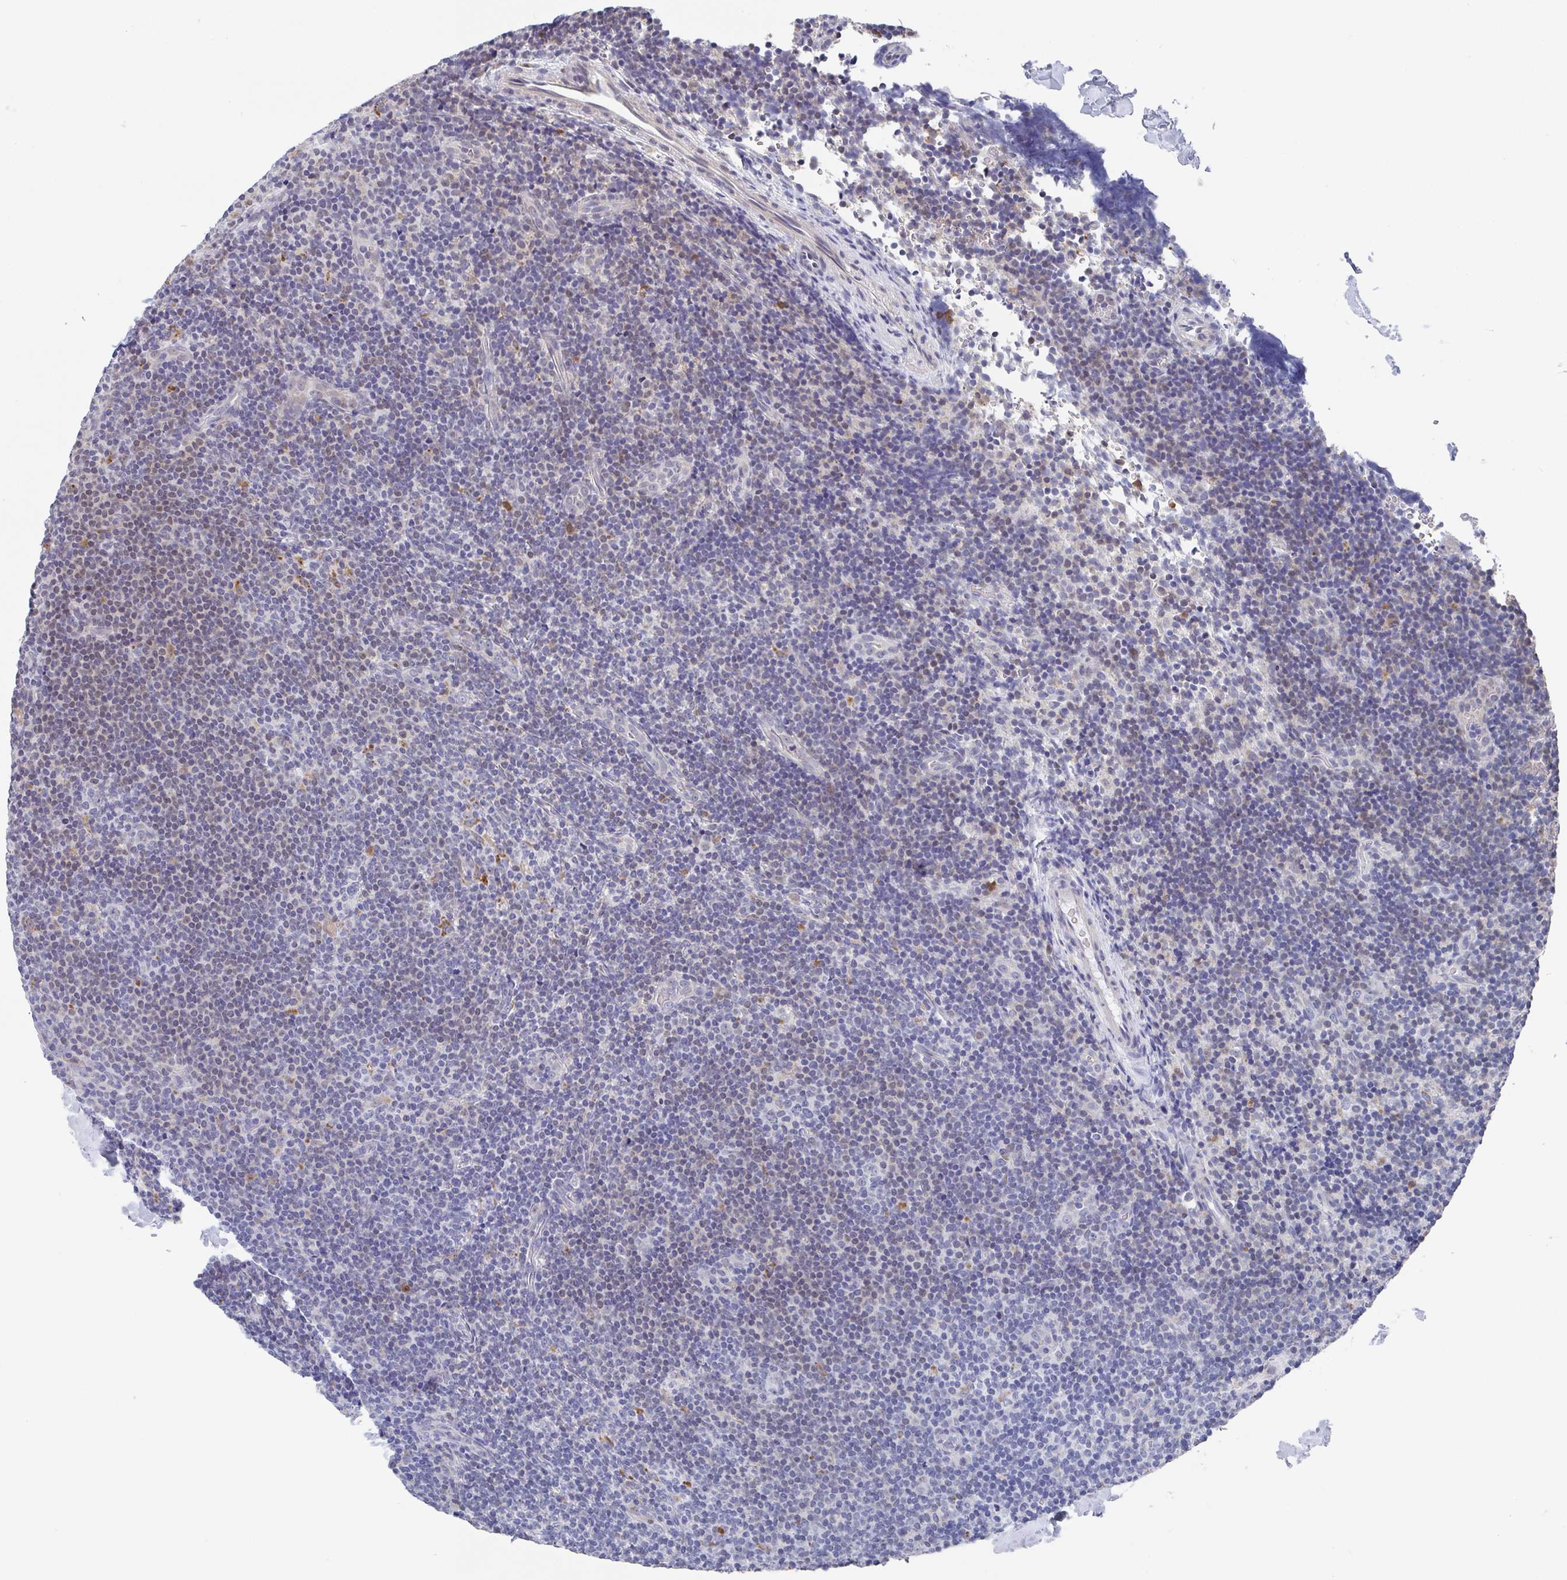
{"staining": {"intensity": "weak", "quantity": "<25%", "location": "nuclear"}, "tissue": "lymphoma", "cell_type": "Tumor cells", "image_type": "cancer", "snomed": [{"axis": "morphology", "description": "Hodgkin's disease, NOS"}, {"axis": "topography", "description": "Lymph node"}], "caption": "Lymphoma stained for a protein using immunohistochemistry displays no staining tumor cells.", "gene": "NCF1", "patient": {"sex": "female", "age": 57}}